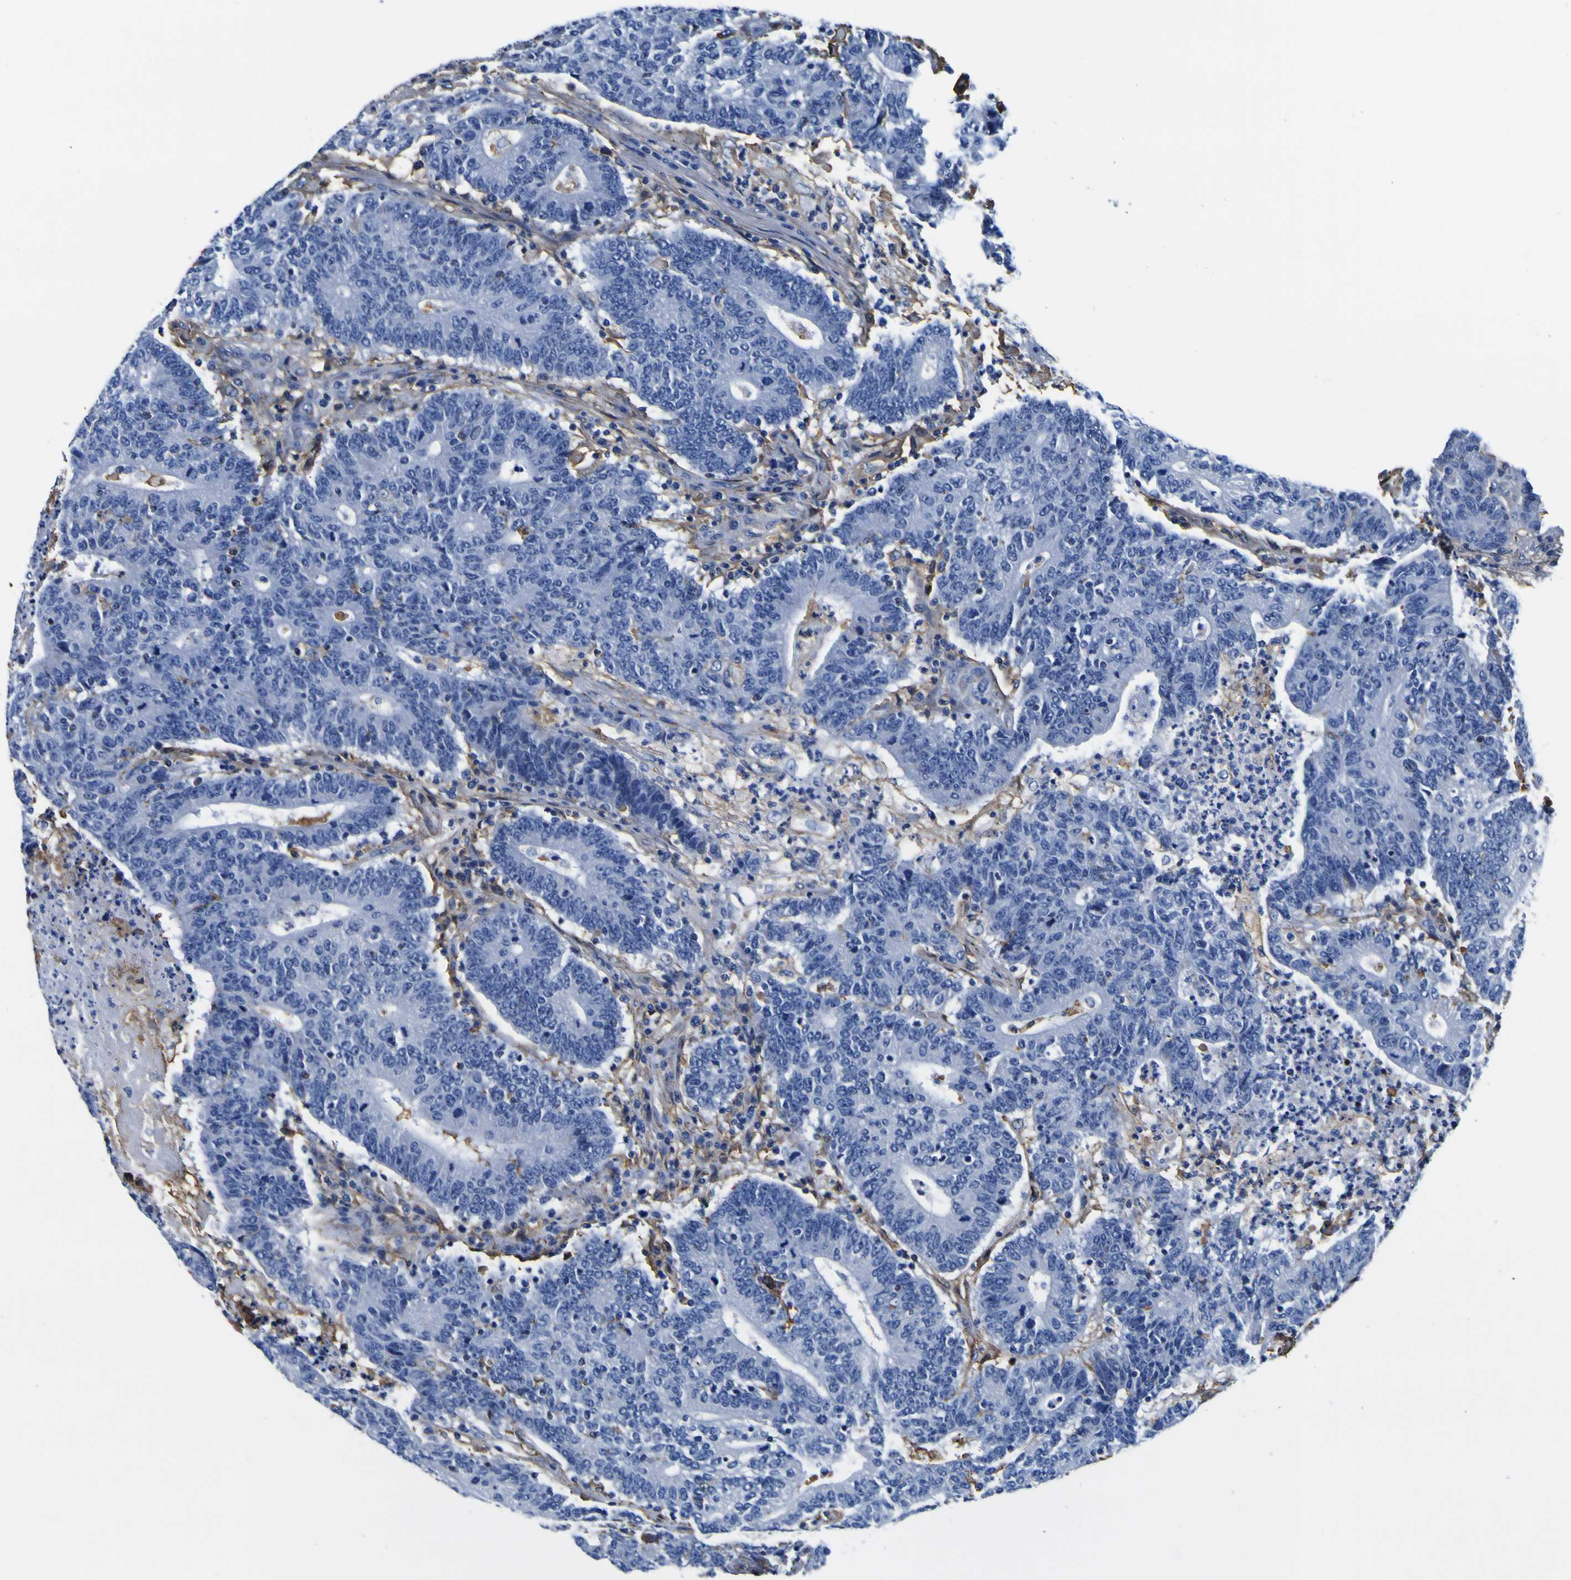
{"staining": {"intensity": "negative", "quantity": "none", "location": "none"}, "tissue": "colorectal cancer", "cell_type": "Tumor cells", "image_type": "cancer", "snomed": [{"axis": "morphology", "description": "Normal tissue, NOS"}, {"axis": "morphology", "description": "Adenocarcinoma, NOS"}, {"axis": "topography", "description": "Colon"}], "caption": "An immunohistochemistry (IHC) histopathology image of colorectal adenocarcinoma is shown. There is no staining in tumor cells of colorectal adenocarcinoma.", "gene": "PXDN", "patient": {"sex": "female", "age": 75}}